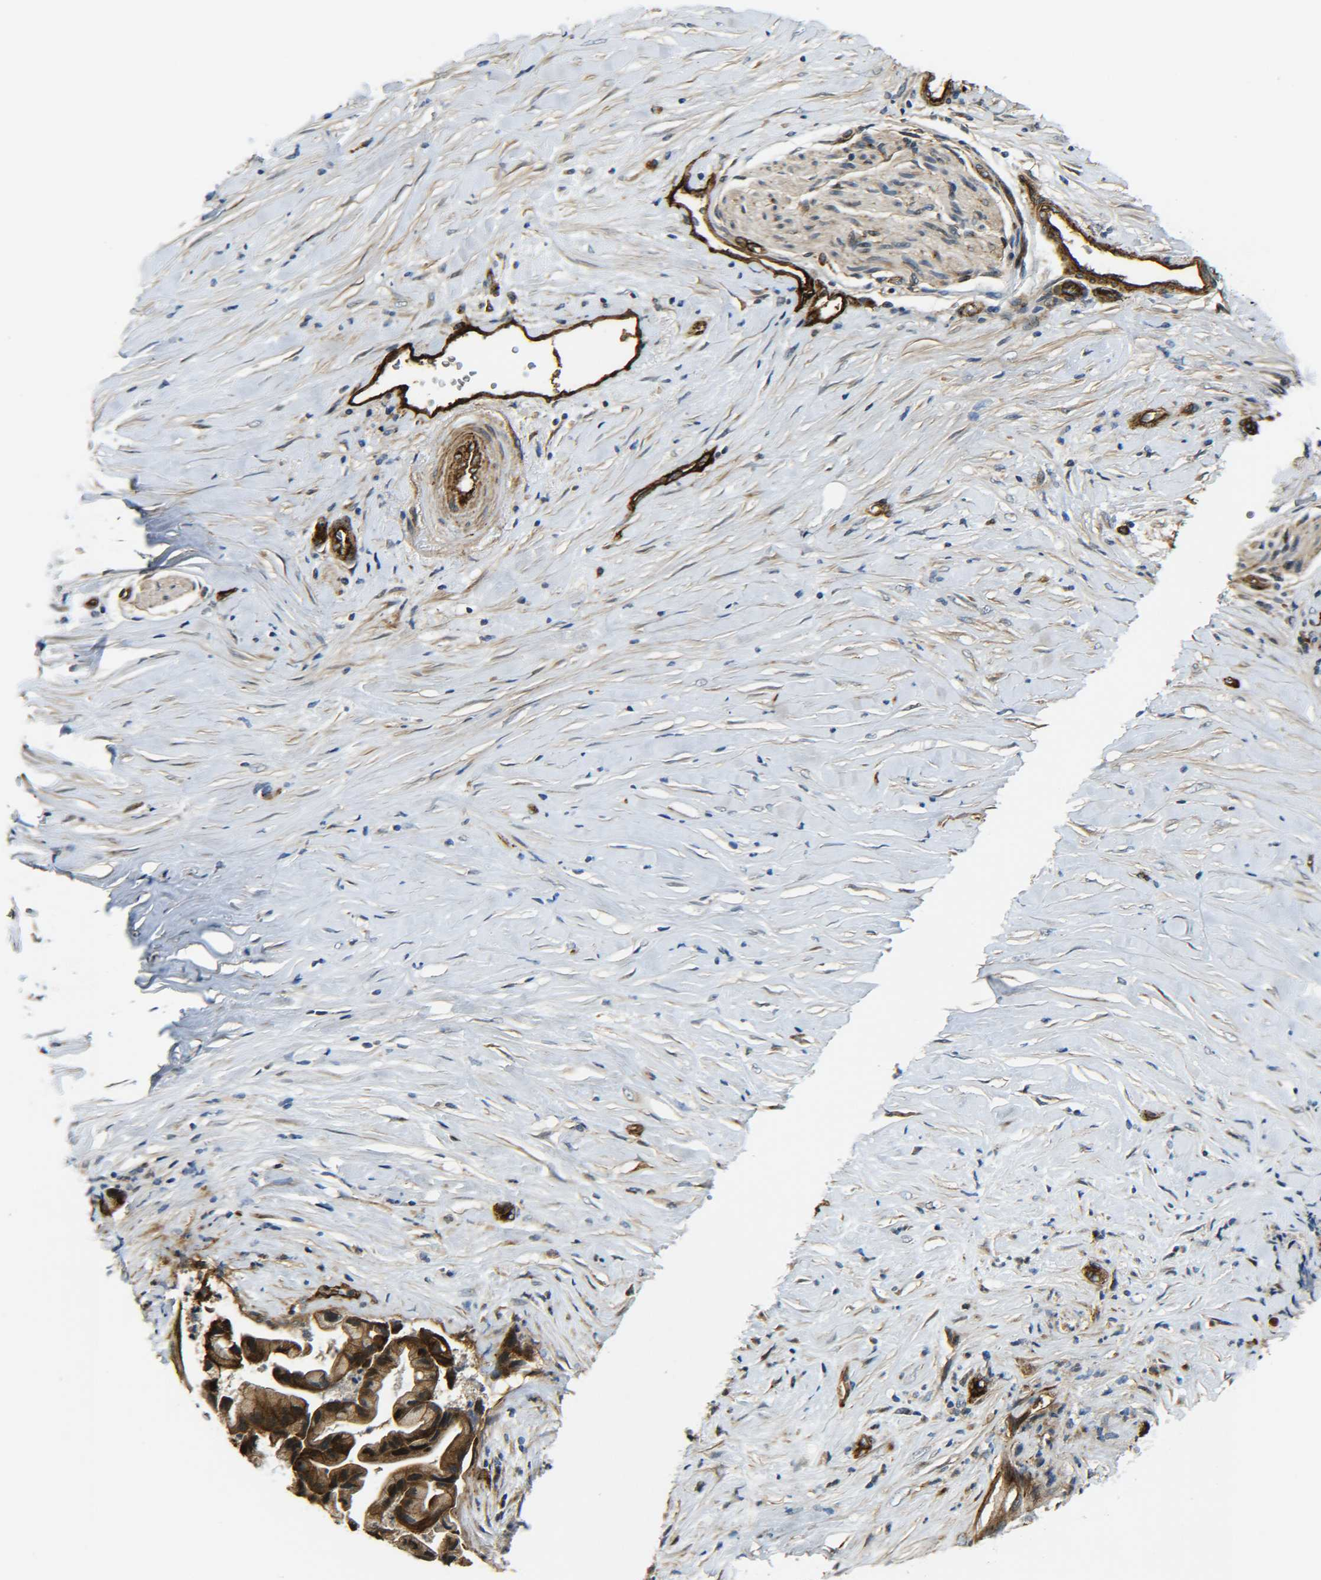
{"staining": {"intensity": "strong", "quantity": ">75%", "location": "cytoplasmic/membranous,nuclear"}, "tissue": "pancreatic cancer", "cell_type": "Tumor cells", "image_type": "cancer", "snomed": [{"axis": "morphology", "description": "Adenocarcinoma, NOS"}, {"axis": "topography", "description": "Pancreas"}], "caption": "DAB immunohistochemical staining of human pancreatic adenocarcinoma demonstrates strong cytoplasmic/membranous and nuclear protein positivity in approximately >75% of tumor cells.", "gene": "ECE1", "patient": {"sex": "female", "age": 59}}